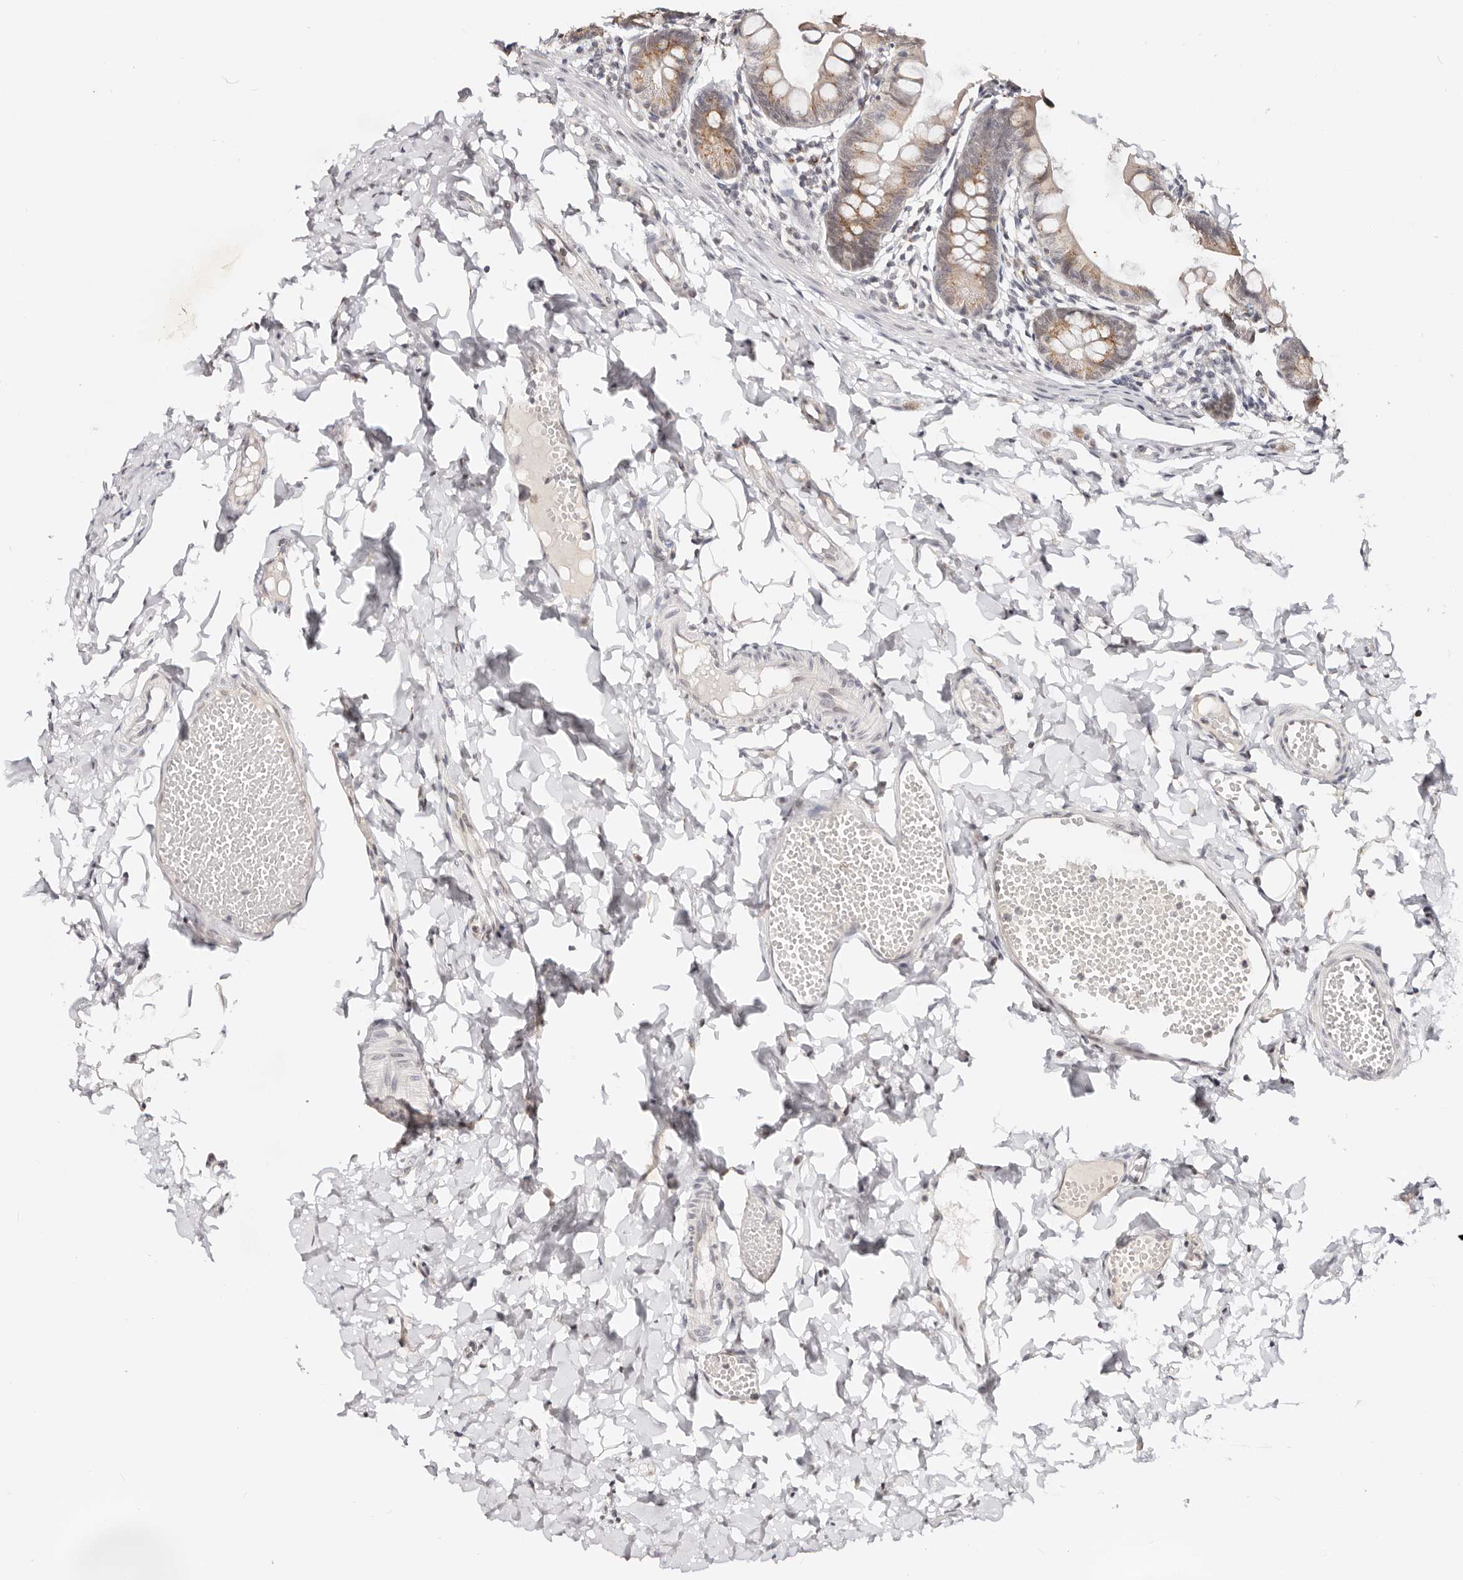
{"staining": {"intensity": "moderate", "quantity": "25%-75%", "location": "cytoplasmic/membranous"}, "tissue": "small intestine", "cell_type": "Glandular cells", "image_type": "normal", "snomed": [{"axis": "morphology", "description": "Normal tissue, NOS"}, {"axis": "topography", "description": "Small intestine"}], "caption": "This is a histology image of immunohistochemistry staining of benign small intestine, which shows moderate expression in the cytoplasmic/membranous of glandular cells.", "gene": "VIPAS39", "patient": {"sex": "male", "age": 7}}